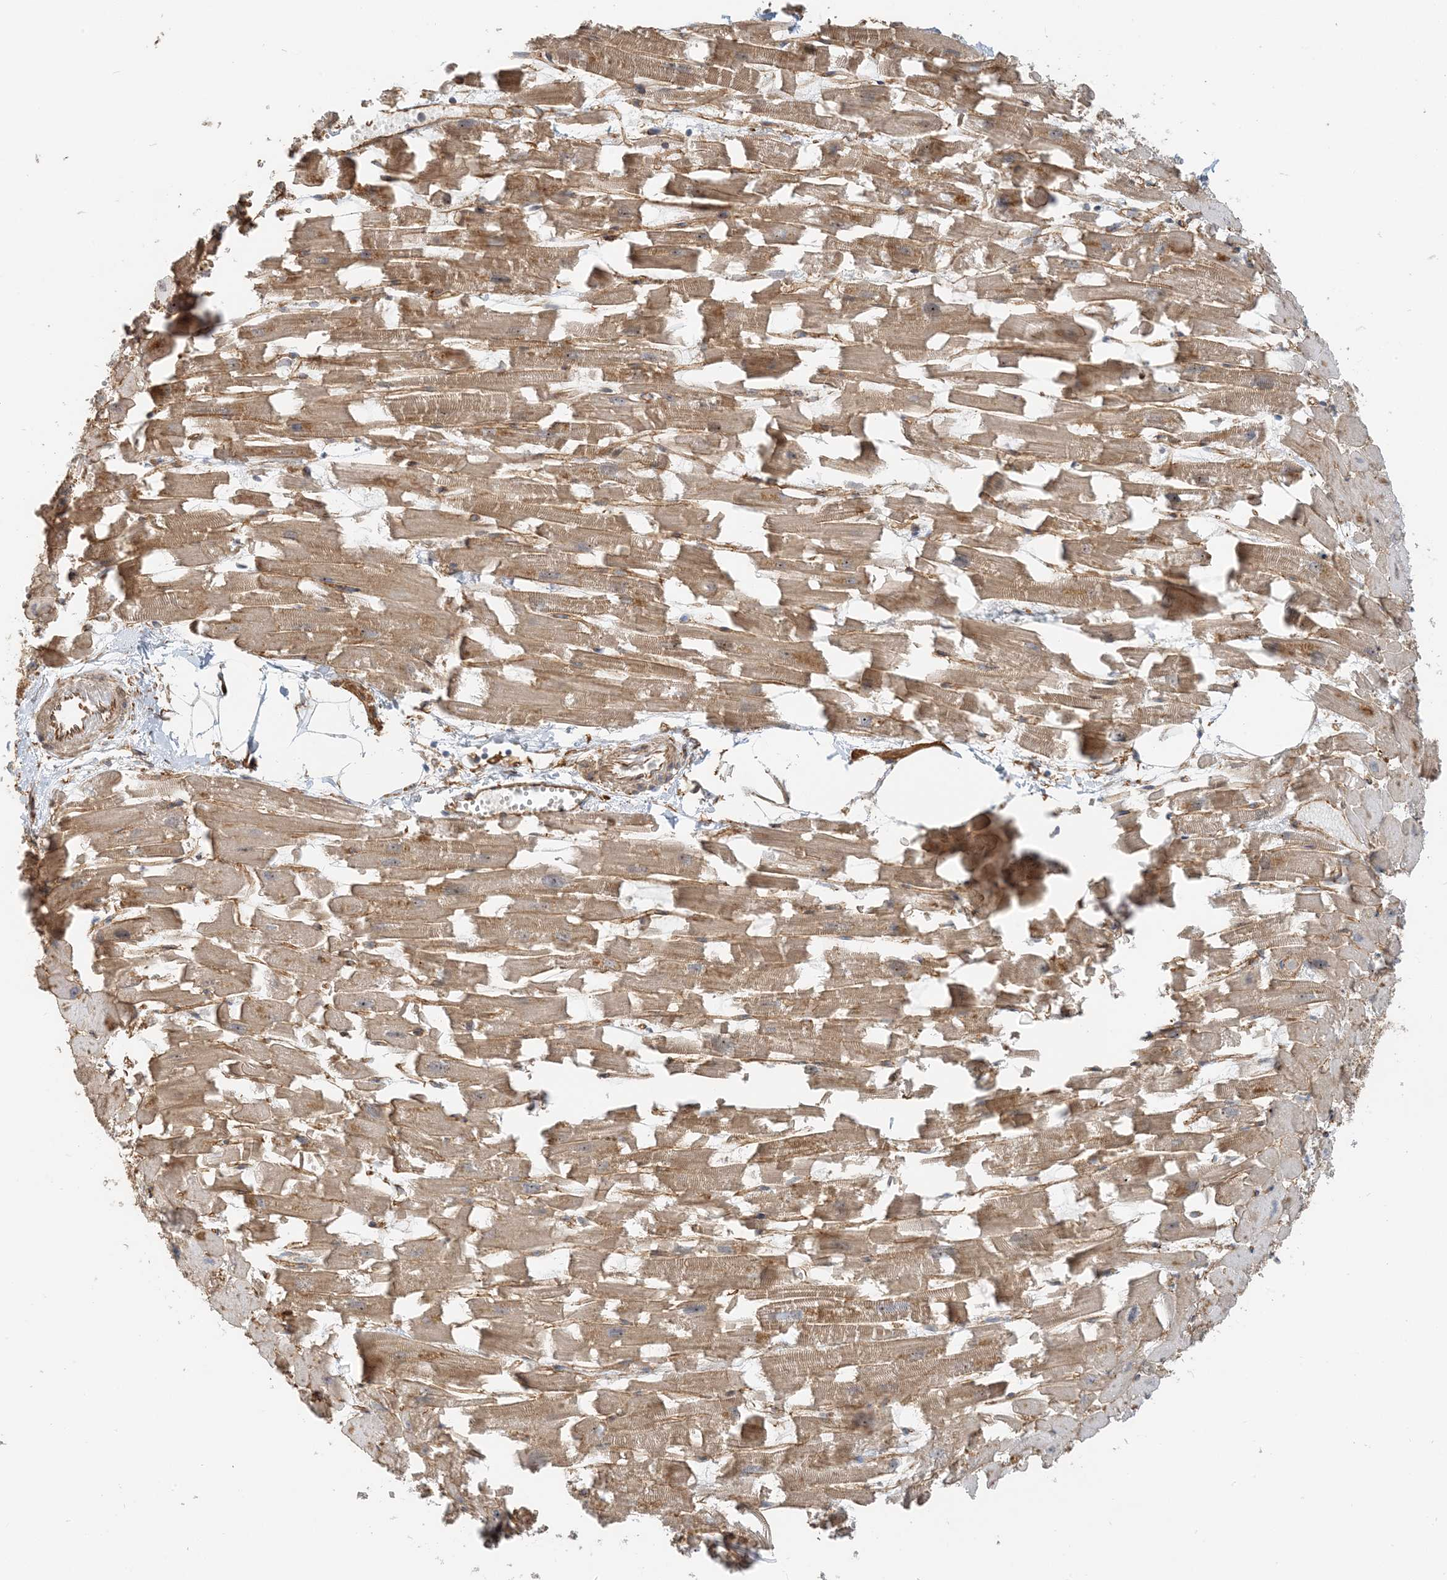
{"staining": {"intensity": "moderate", "quantity": ">75%", "location": "cytoplasmic/membranous"}, "tissue": "heart muscle", "cell_type": "Cardiomyocytes", "image_type": "normal", "snomed": [{"axis": "morphology", "description": "Normal tissue, NOS"}, {"axis": "topography", "description": "Heart"}], "caption": "Protein staining reveals moderate cytoplasmic/membranous staining in about >75% of cardiomyocytes in benign heart muscle. The protein is stained brown, and the nuclei are stained in blue (DAB IHC with brightfield microscopy, high magnification).", "gene": "MYL5", "patient": {"sex": "female", "age": 64}}